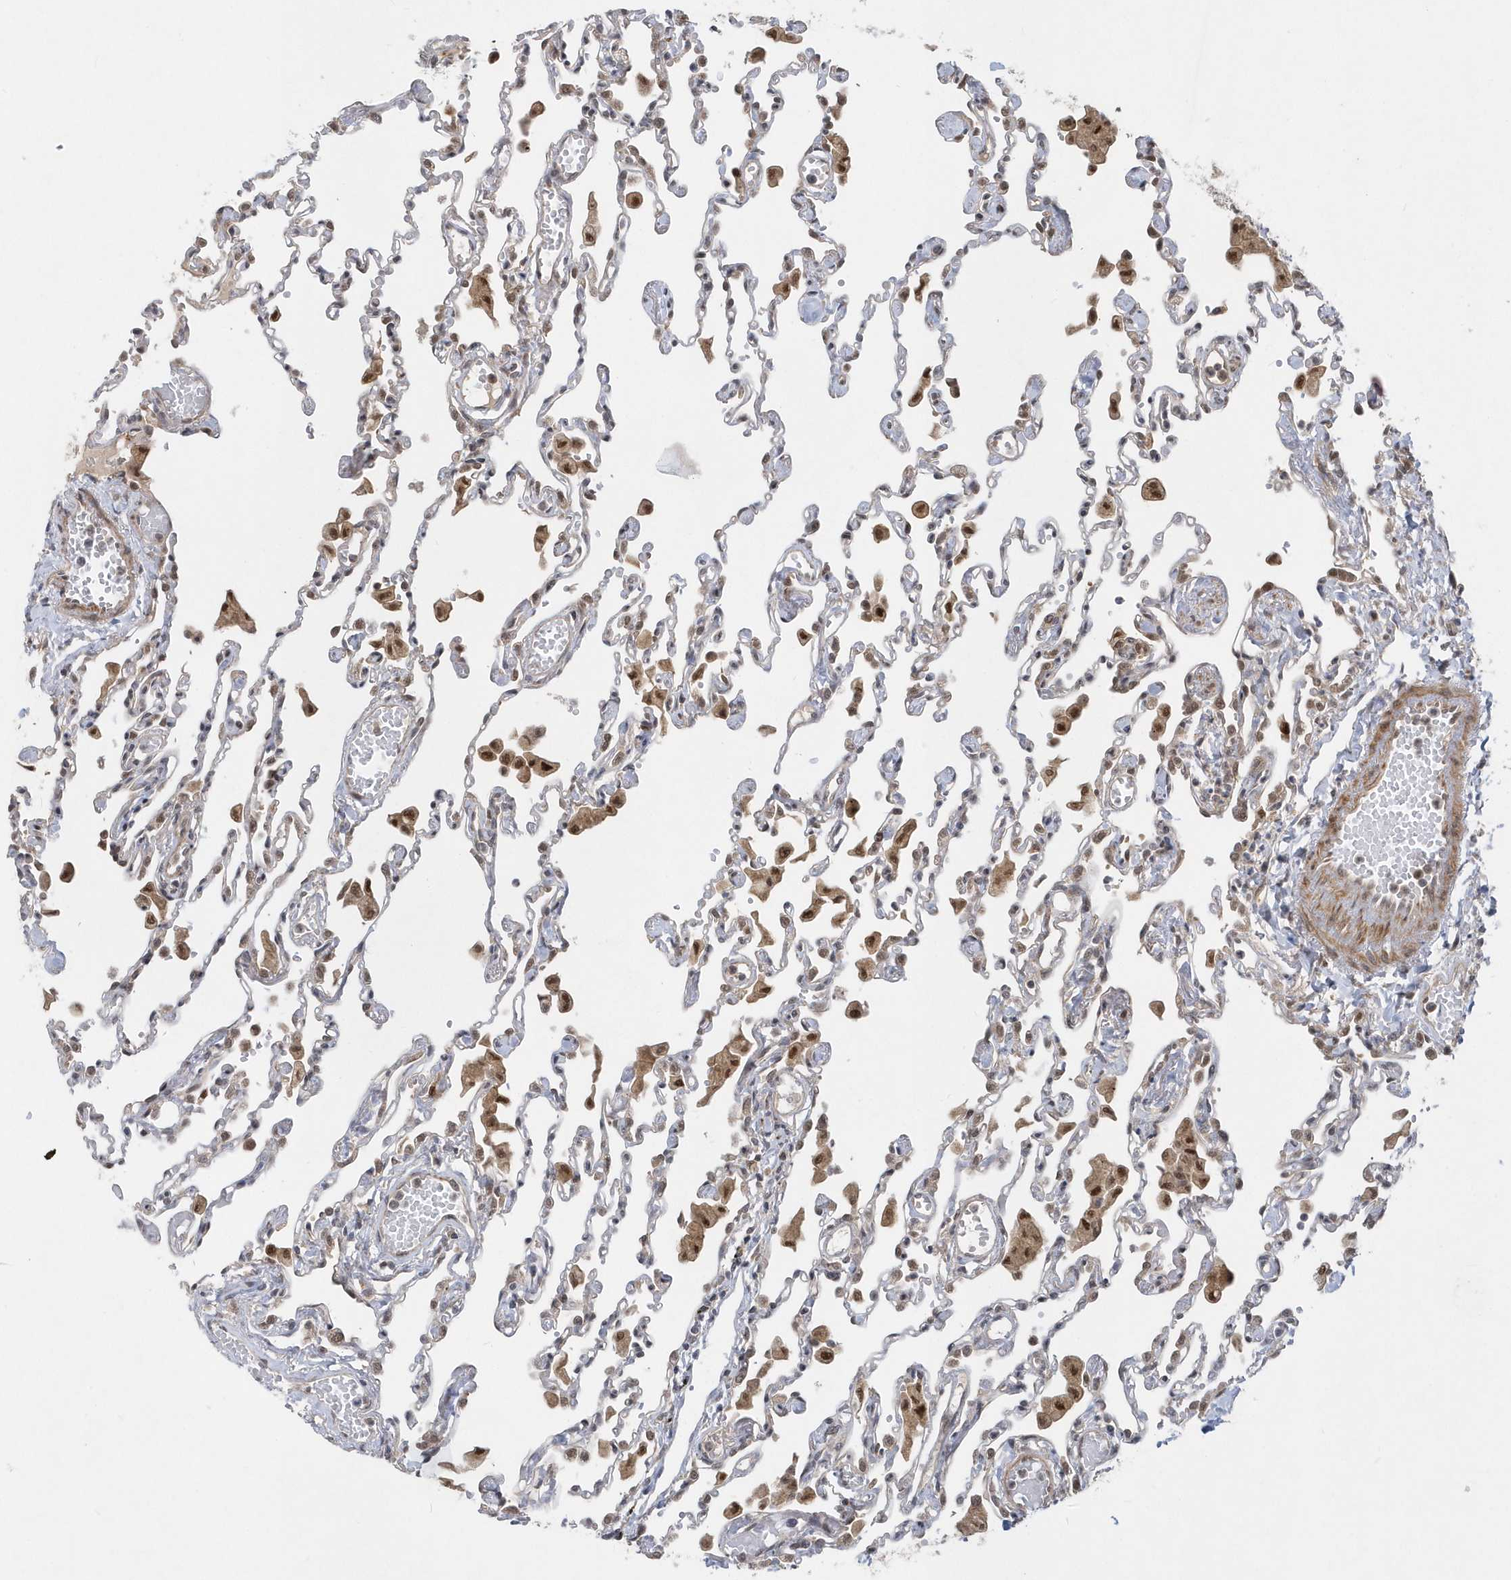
{"staining": {"intensity": "moderate", "quantity": "25%-75%", "location": "nuclear"}, "tissue": "lung", "cell_type": "Alveolar cells", "image_type": "normal", "snomed": [{"axis": "morphology", "description": "Normal tissue, NOS"}, {"axis": "topography", "description": "Bronchus"}, {"axis": "topography", "description": "Lung"}], "caption": "This histopathology image reveals IHC staining of benign lung, with medium moderate nuclear expression in about 25%-75% of alveolar cells.", "gene": "MXI1", "patient": {"sex": "female", "age": 49}}